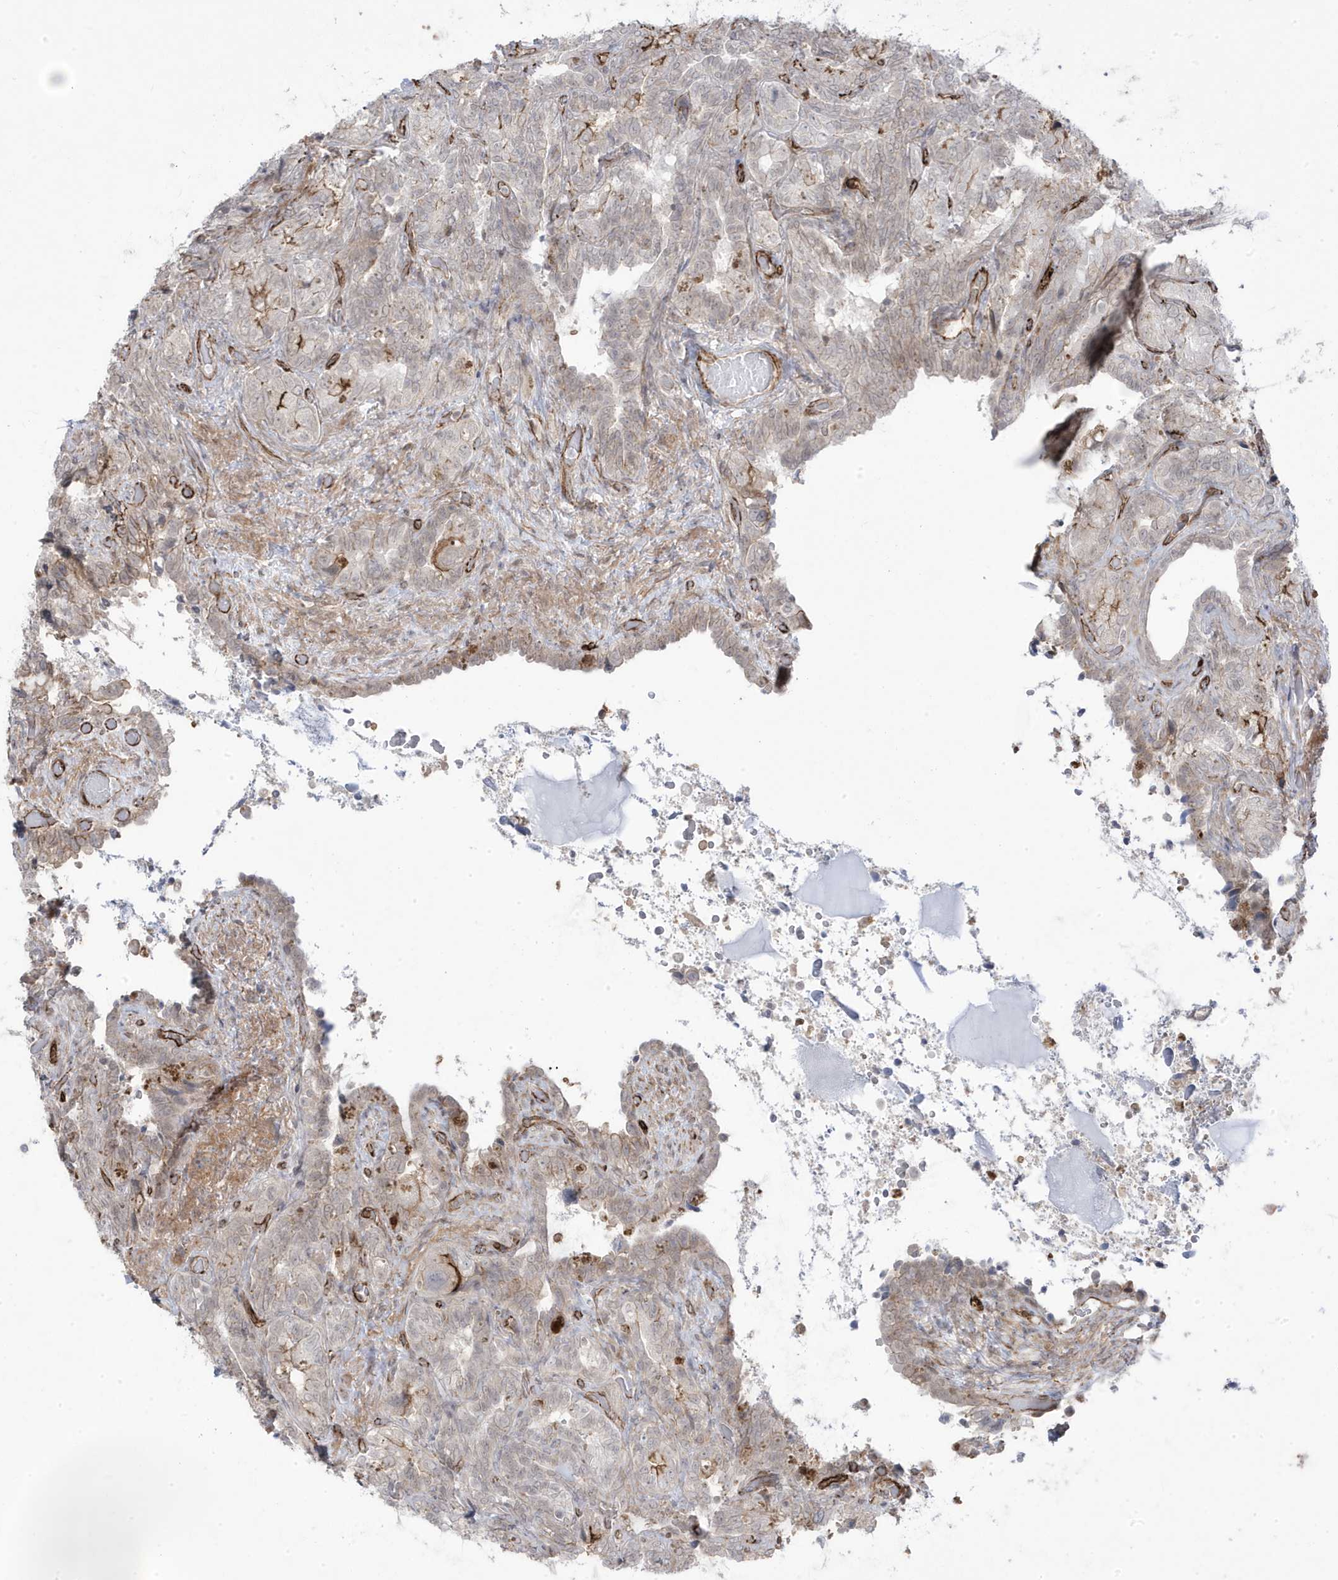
{"staining": {"intensity": "moderate", "quantity": "<25%", "location": "cytoplasmic/membranous"}, "tissue": "seminal vesicle", "cell_type": "Glandular cells", "image_type": "normal", "snomed": [{"axis": "morphology", "description": "Normal tissue, NOS"}, {"axis": "topography", "description": "Seminal veicle"}, {"axis": "topography", "description": "Peripheral nerve tissue"}], "caption": "Brown immunohistochemical staining in benign human seminal vesicle shows moderate cytoplasmic/membranous expression in approximately <25% of glandular cells.", "gene": "ADAMTSL3", "patient": {"sex": "male", "age": 67}}